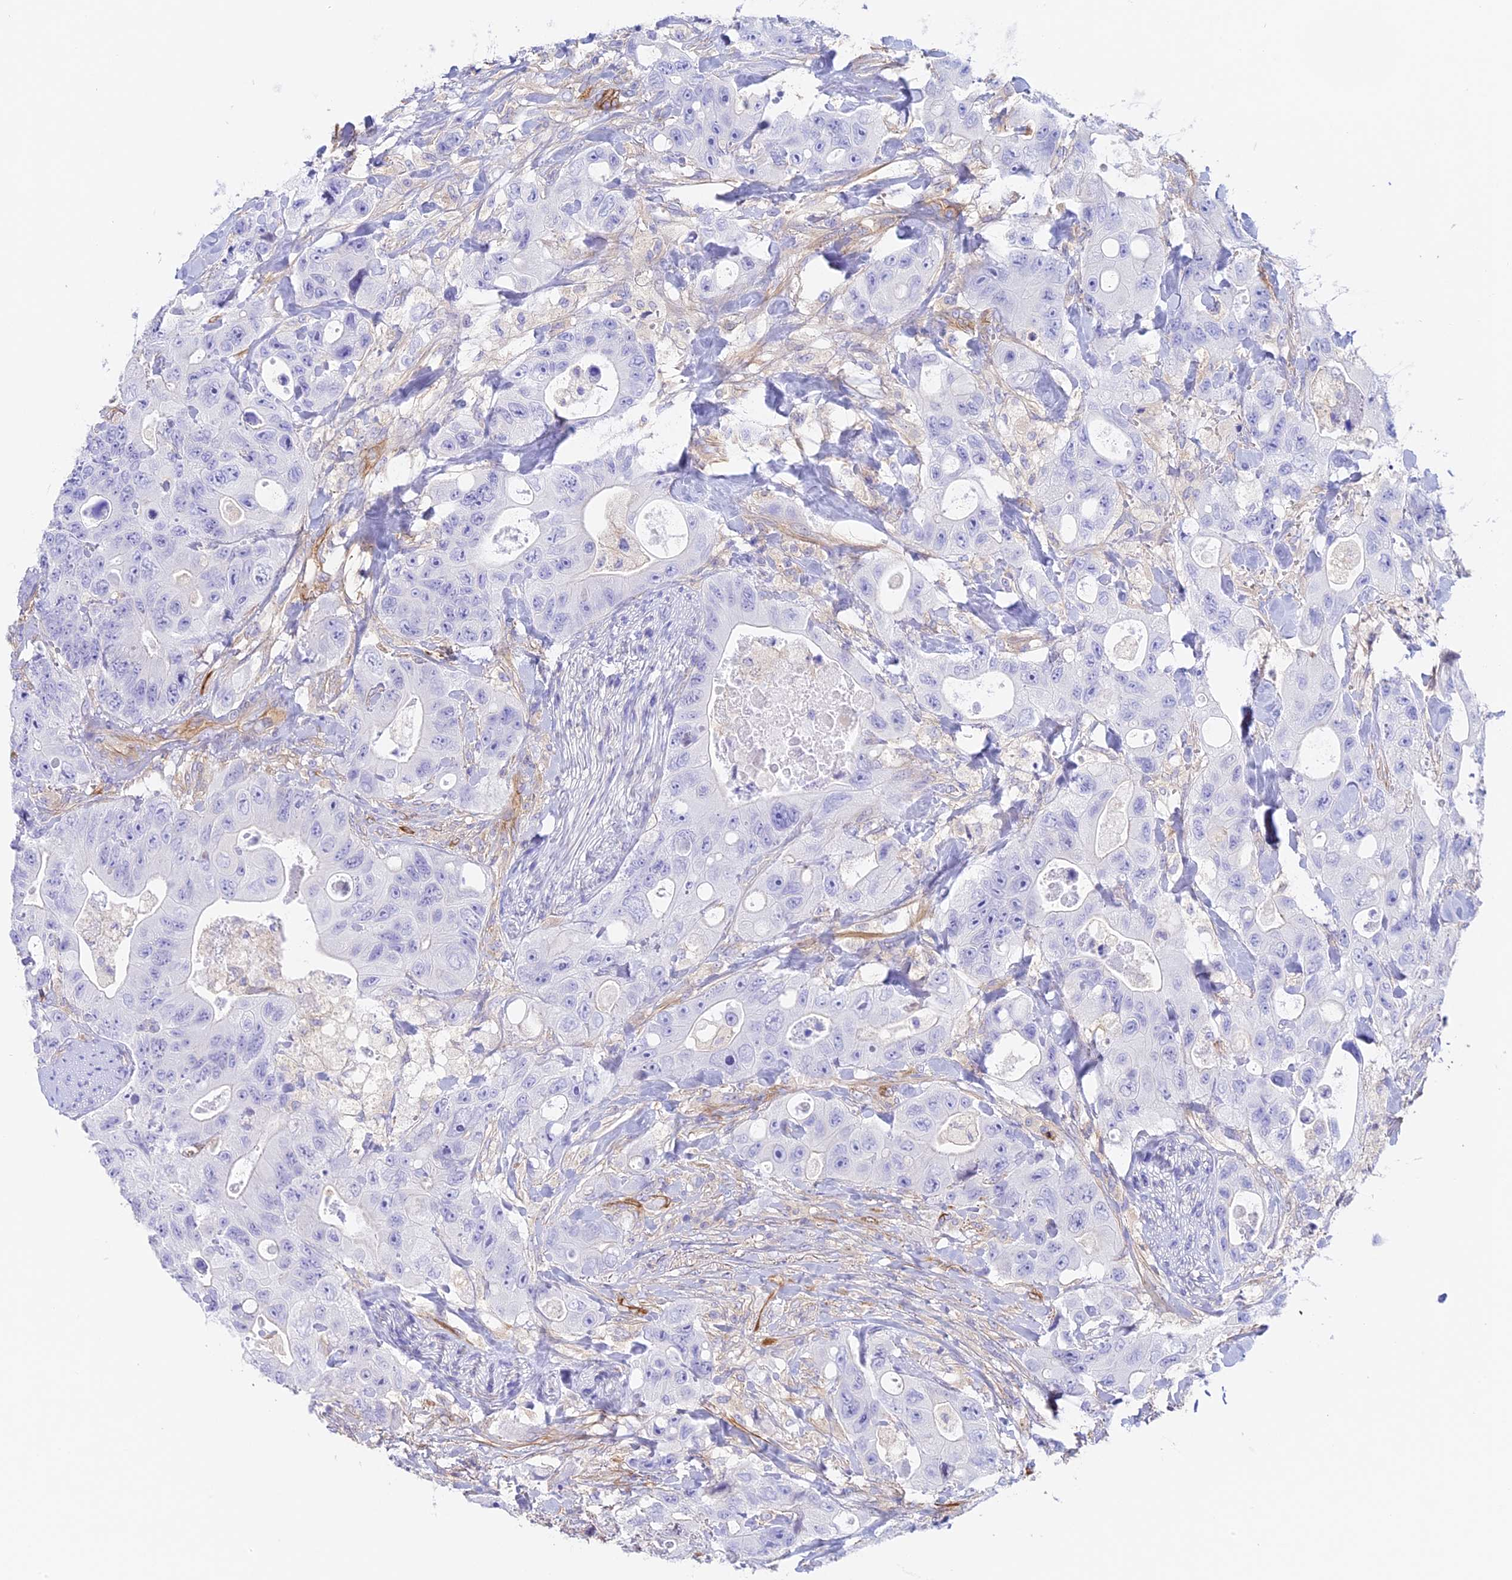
{"staining": {"intensity": "negative", "quantity": "none", "location": "none"}, "tissue": "colorectal cancer", "cell_type": "Tumor cells", "image_type": "cancer", "snomed": [{"axis": "morphology", "description": "Adenocarcinoma, NOS"}, {"axis": "topography", "description": "Colon"}], "caption": "Immunohistochemistry histopathology image of human colorectal cancer stained for a protein (brown), which demonstrates no positivity in tumor cells. (DAB (3,3'-diaminobenzidine) IHC, high magnification).", "gene": "HOMER3", "patient": {"sex": "female", "age": 46}}